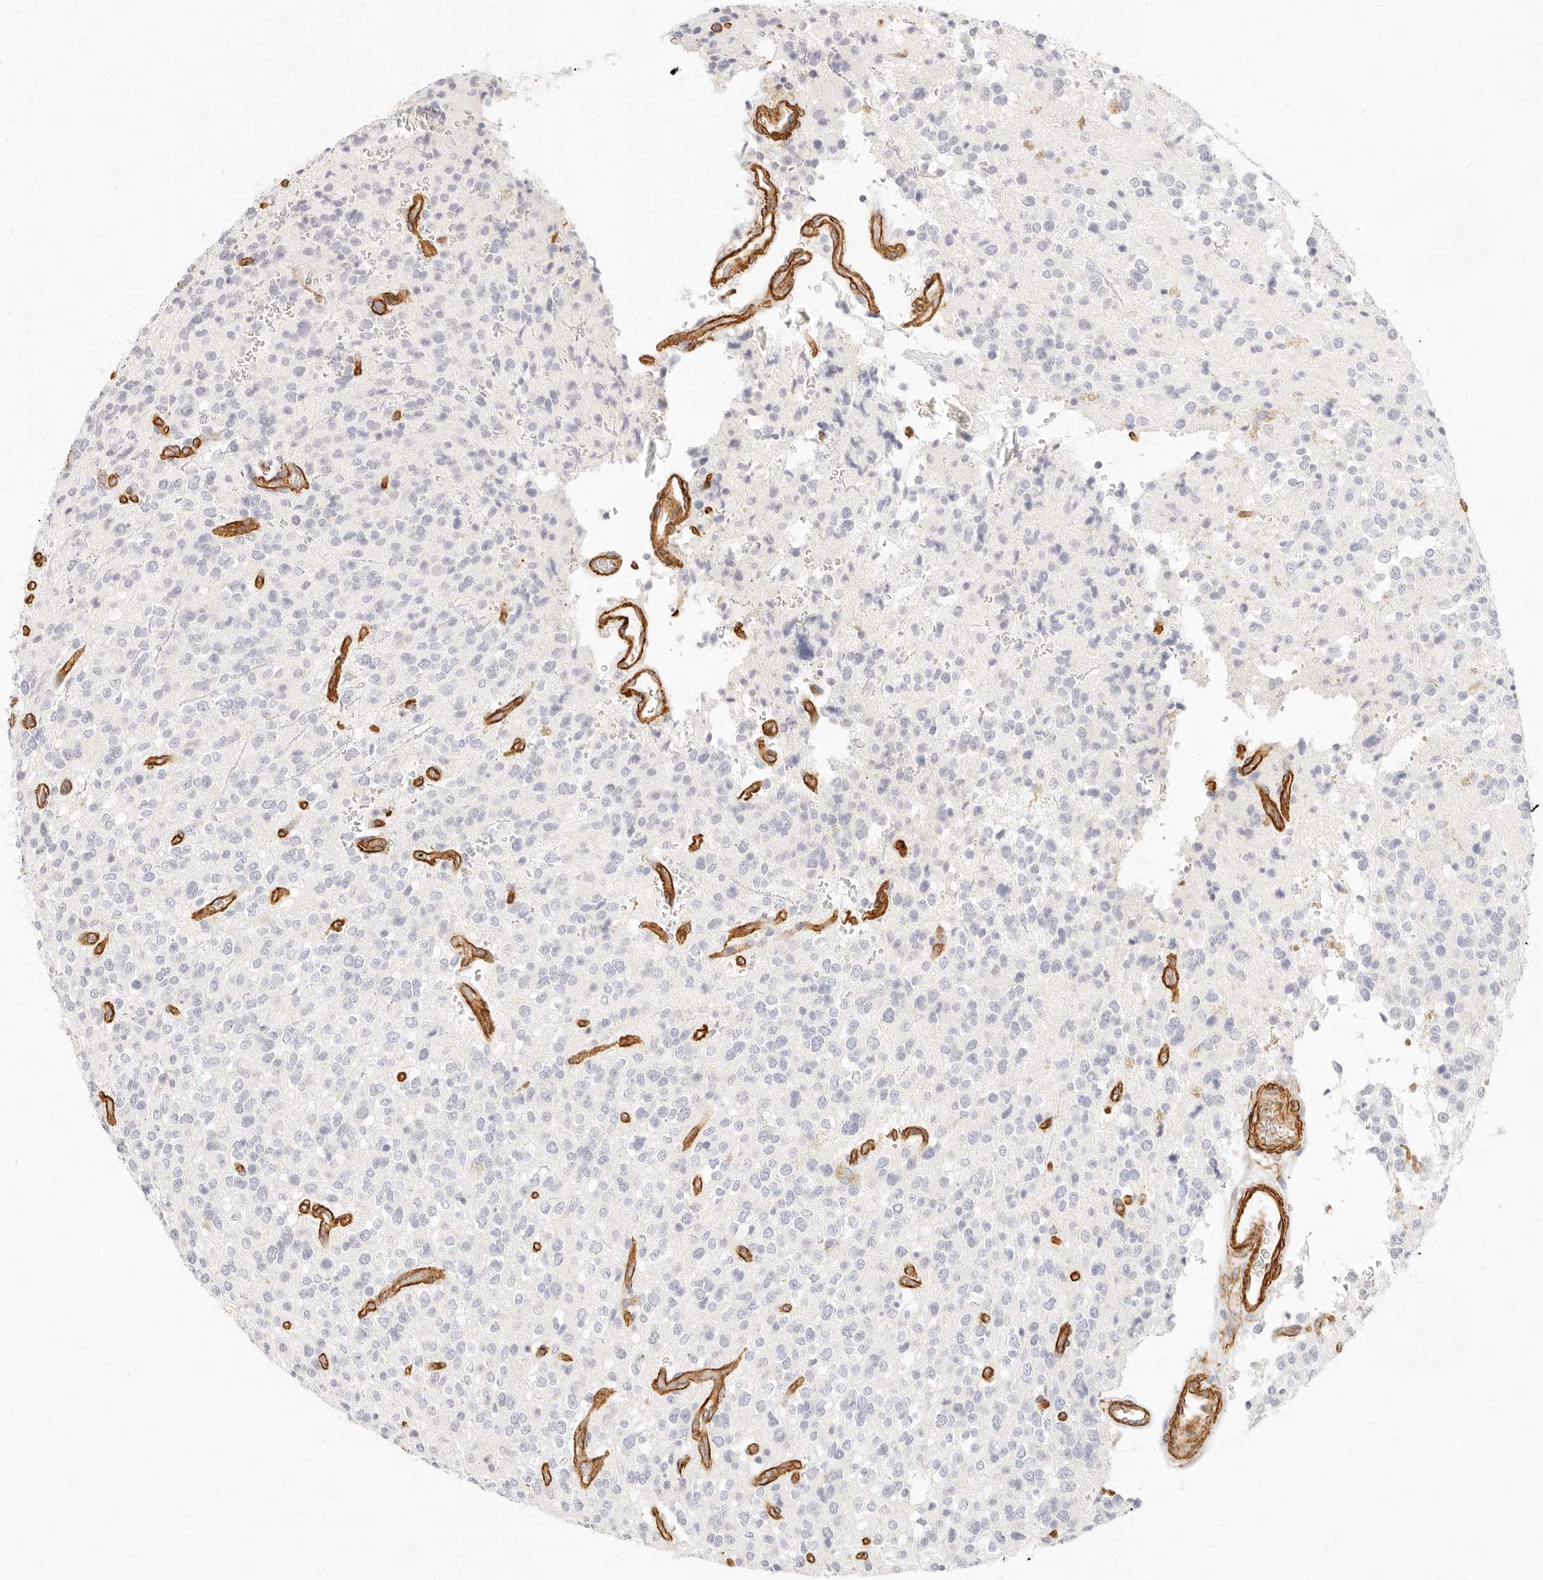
{"staining": {"intensity": "negative", "quantity": "none", "location": "none"}, "tissue": "glioma", "cell_type": "Tumor cells", "image_type": "cancer", "snomed": [{"axis": "morphology", "description": "Glioma, malignant, High grade"}, {"axis": "topography", "description": "Brain"}], "caption": "A photomicrograph of human glioma is negative for staining in tumor cells.", "gene": "NUS1", "patient": {"sex": "male", "age": 34}}